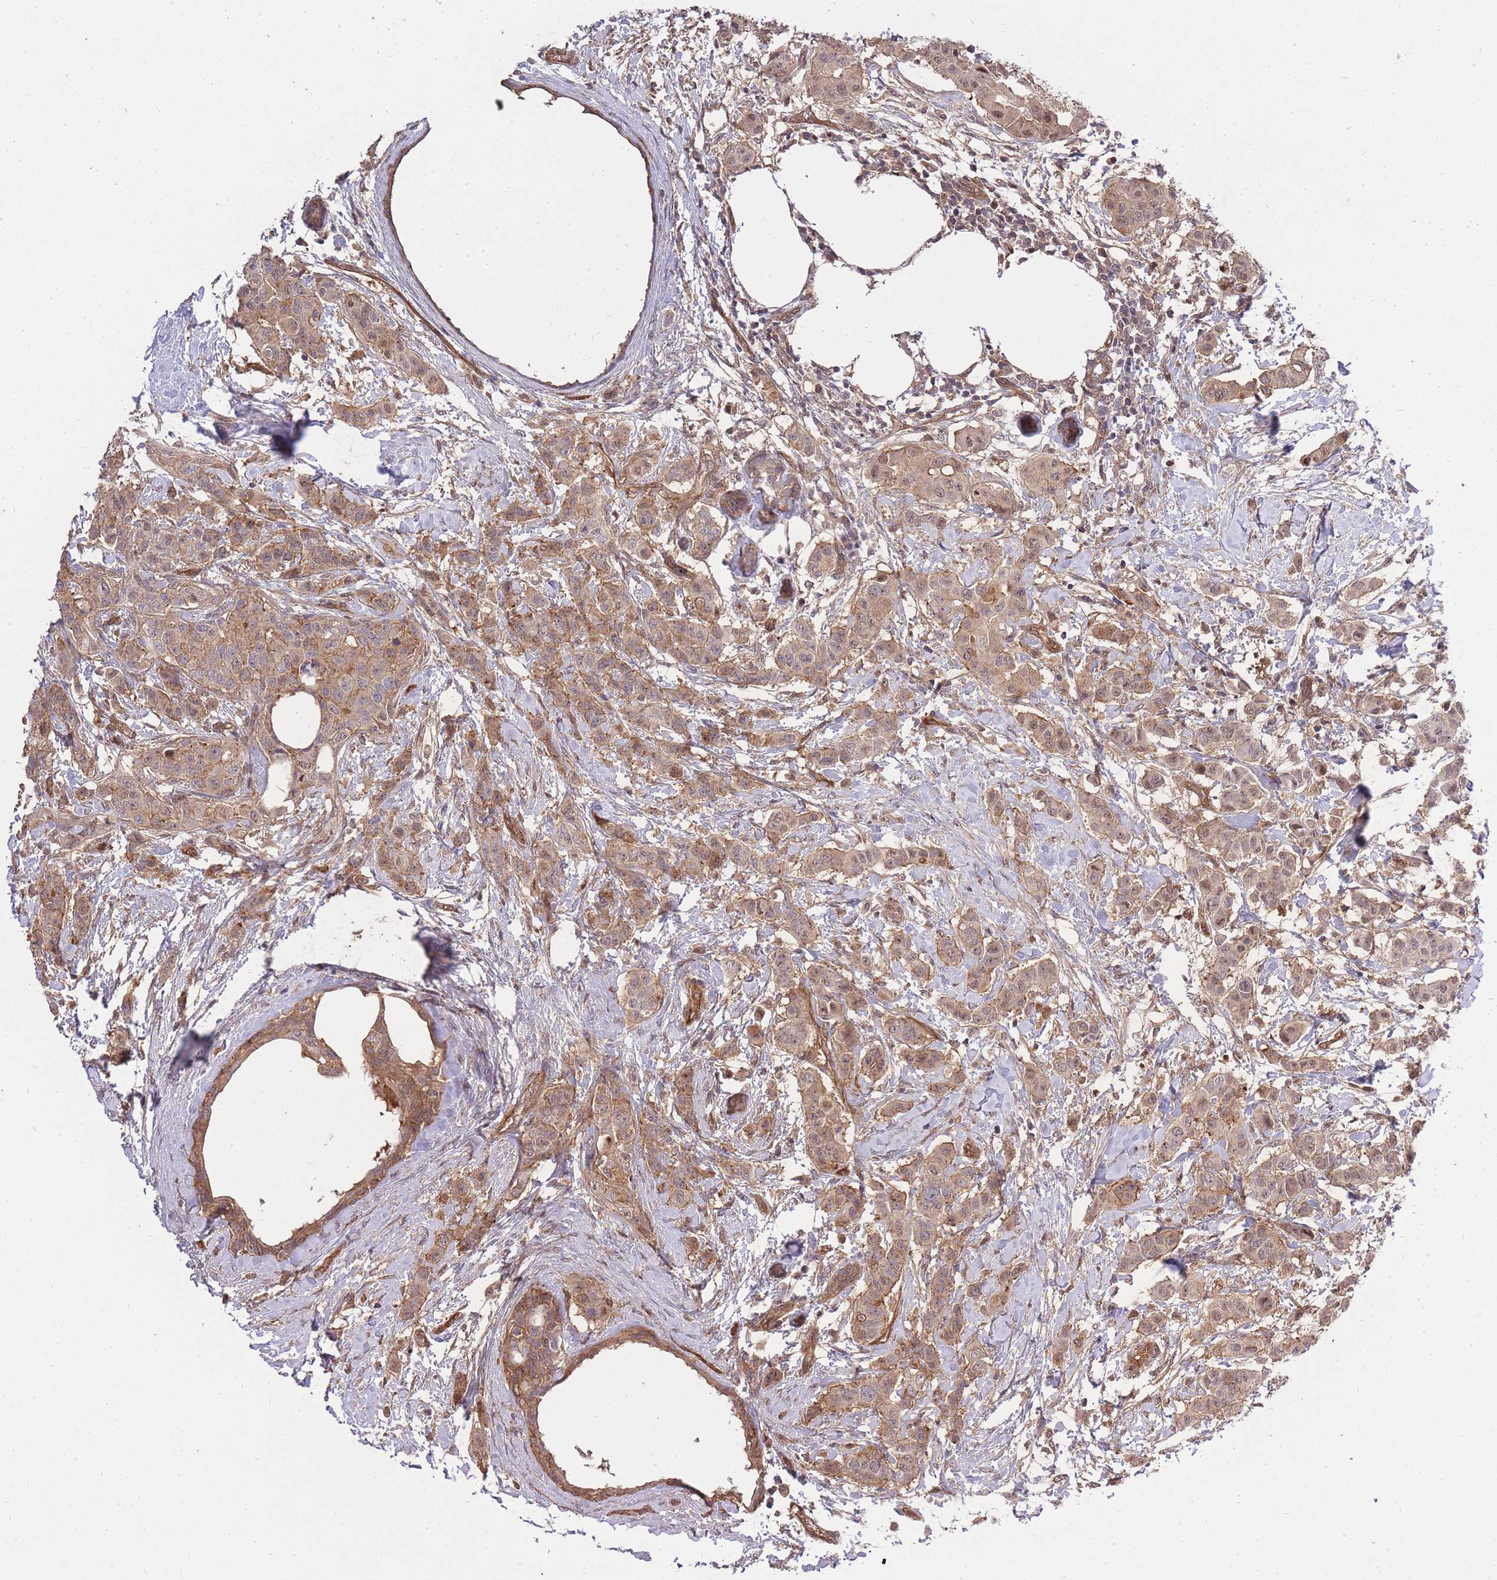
{"staining": {"intensity": "weak", "quantity": ">75%", "location": "cytoplasmic/membranous,nuclear"}, "tissue": "breast cancer", "cell_type": "Tumor cells", "image_type": "cancer", "snomed": [{"axis": "morphology", "description": "Duct carcinoma"}, {"axis": "topography", "description": "Breast"}], "caption": "High-magnification brightfield microscopy of invasive ductal carcinoma (breast) stained with DAB (brown) and counterstained with hematoxylin (blue). tumor cells exhibit weak cytoplasmic/membranous and nuclear staining is appreciated in about>75% of cells. The staining was performed using DAB (3,3'-diaminobenzidine), with brown indicating positive protein expression. Nuclei are stained blue with hematoxylin.", "gene": "PLD1", "patient": {"sex": "female", "age": 40}}